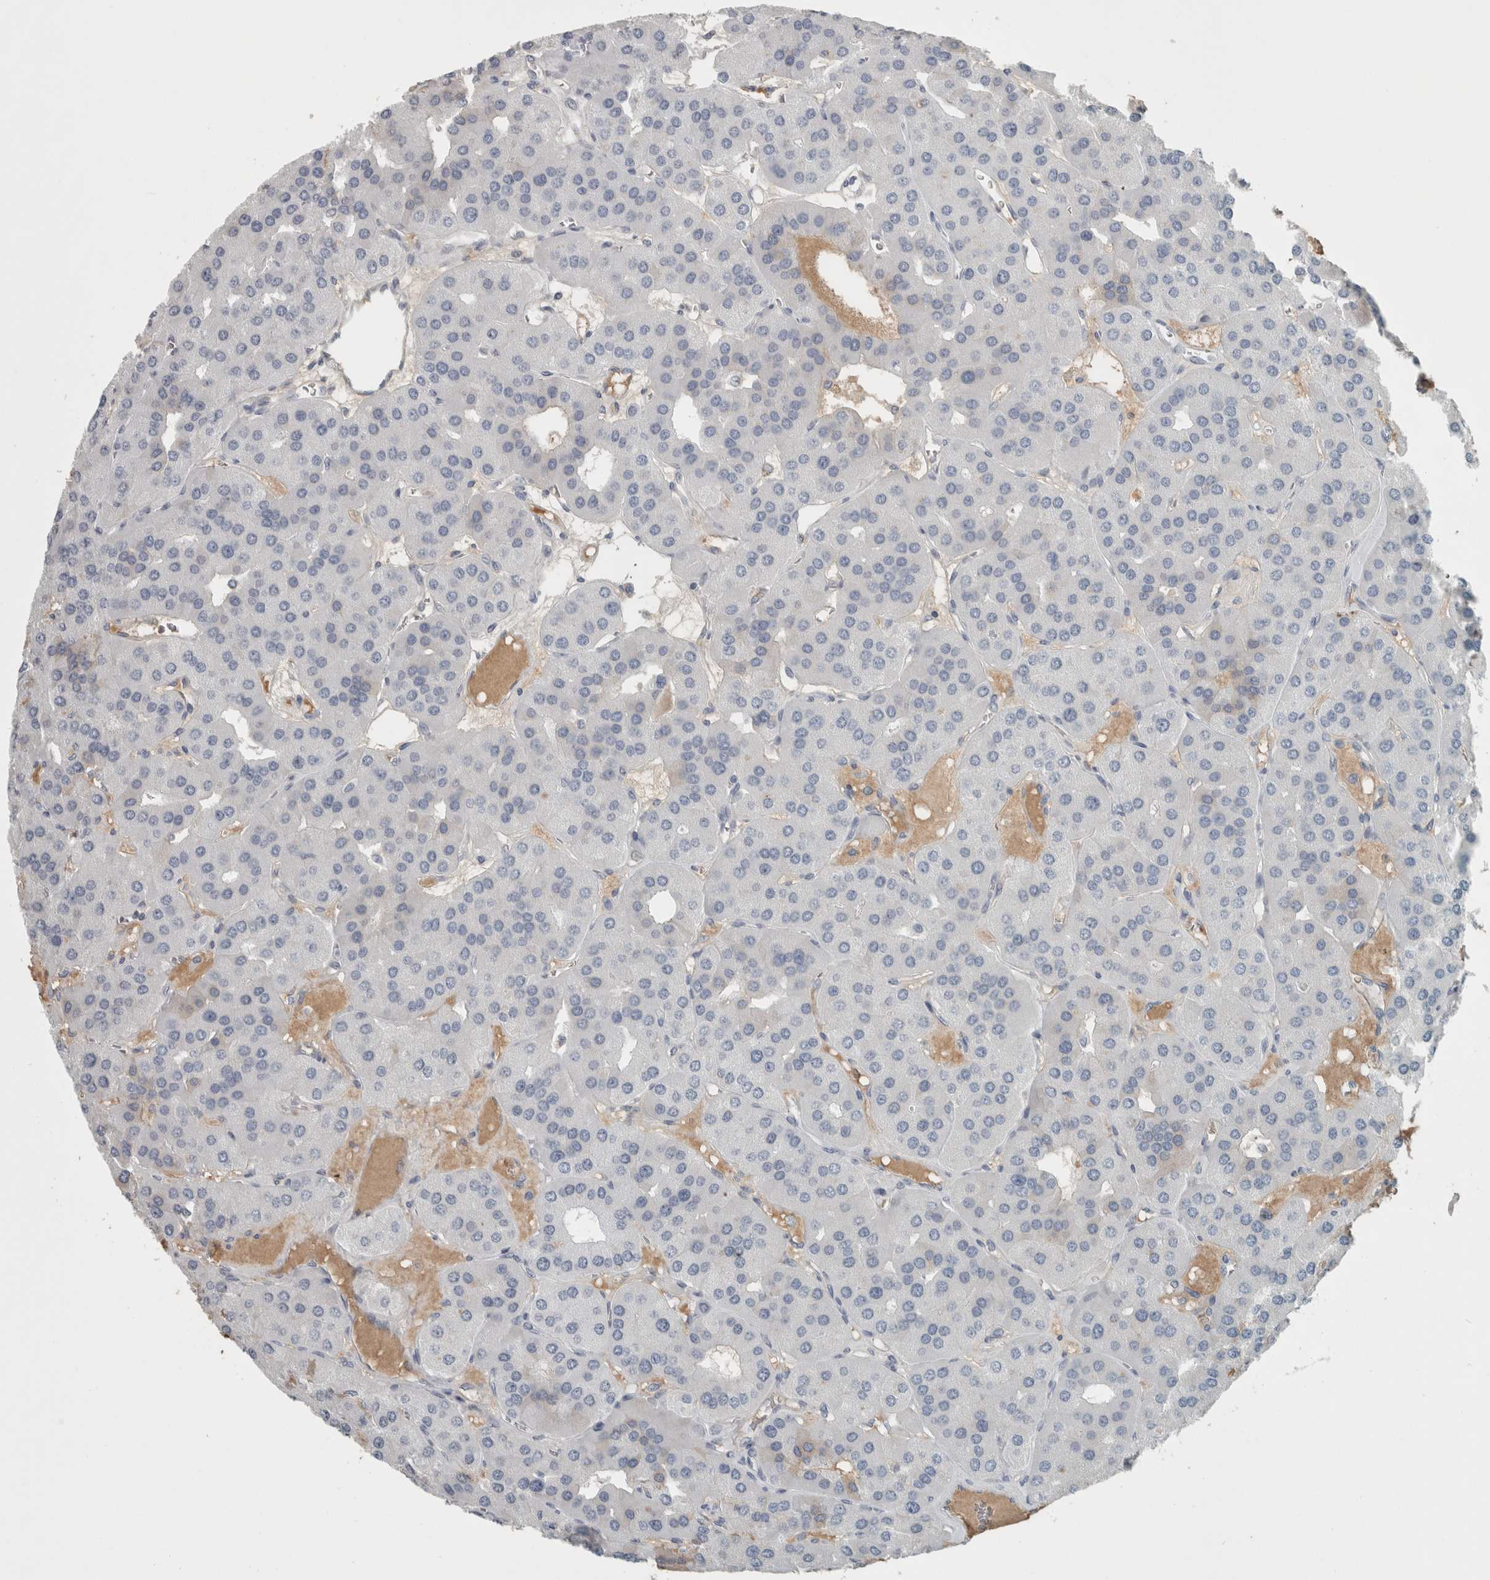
{"staining": {"intensity": "negative", "quantity": "none", "location": "none"}, "tissue": "parathyroid gland", "cell_type": "Glandular cells", "image_type": "normal", "snomed": [{"axis": "morphology", "description": "Normal tissue, NOS"}, {"axis": "morphology", "description": "Adenoma, NOS"}, {"axis": "topography", "description": "Parathyroid gland"}], "caption": "A photomicrograph of parathyroid gland stained for a protein shows no brown staining in glandular cells.", "gene": "CHL1", "patient": {"sex": "female", "age": 86}}